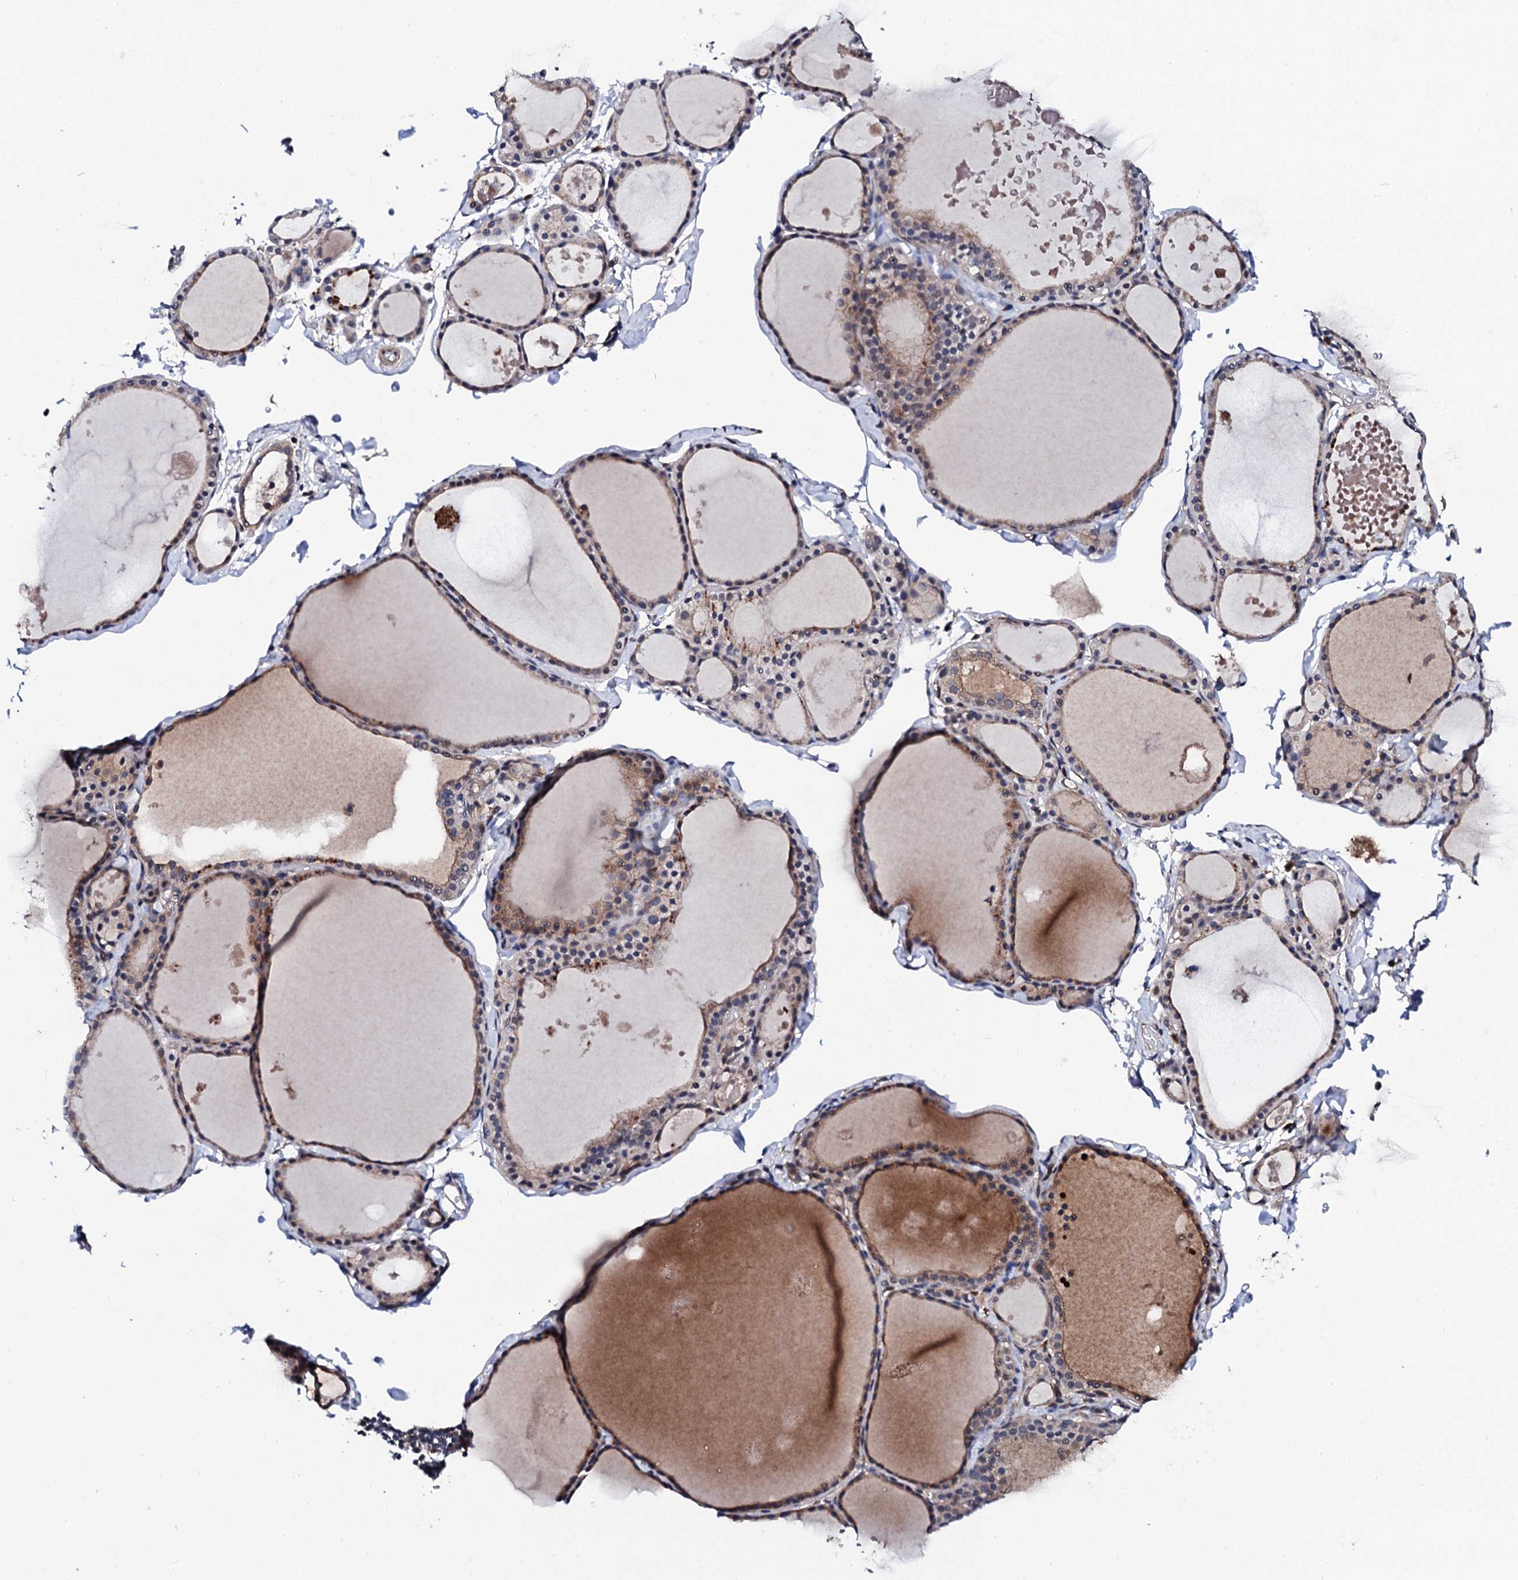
{"staining": {"intensity": "weak", "quantity": "25%-75%", "location": "cytoplasmic/membranous"}, "tissue": "thyroid gland", "cell_type": "Glandular cells", "image_type": "normal", "snomed": [{"axis": "morphology", "description": "Normal tissue, NOS"}, {"axis": "topography", "description": "Thyroid gland"}], "caption": "DAB (3,3'-diaminobenzidine) immunohistochemical staining of benign human thyroid gland demonstrates weak cytoplasmic/membranous protein staining in about 25%-75% of glandular cells. (DAB IHC, brown staining for protein, blue staining for nuclei).", "gene": "IP6K1", "patient": {"sex": "male", "age": 56}}